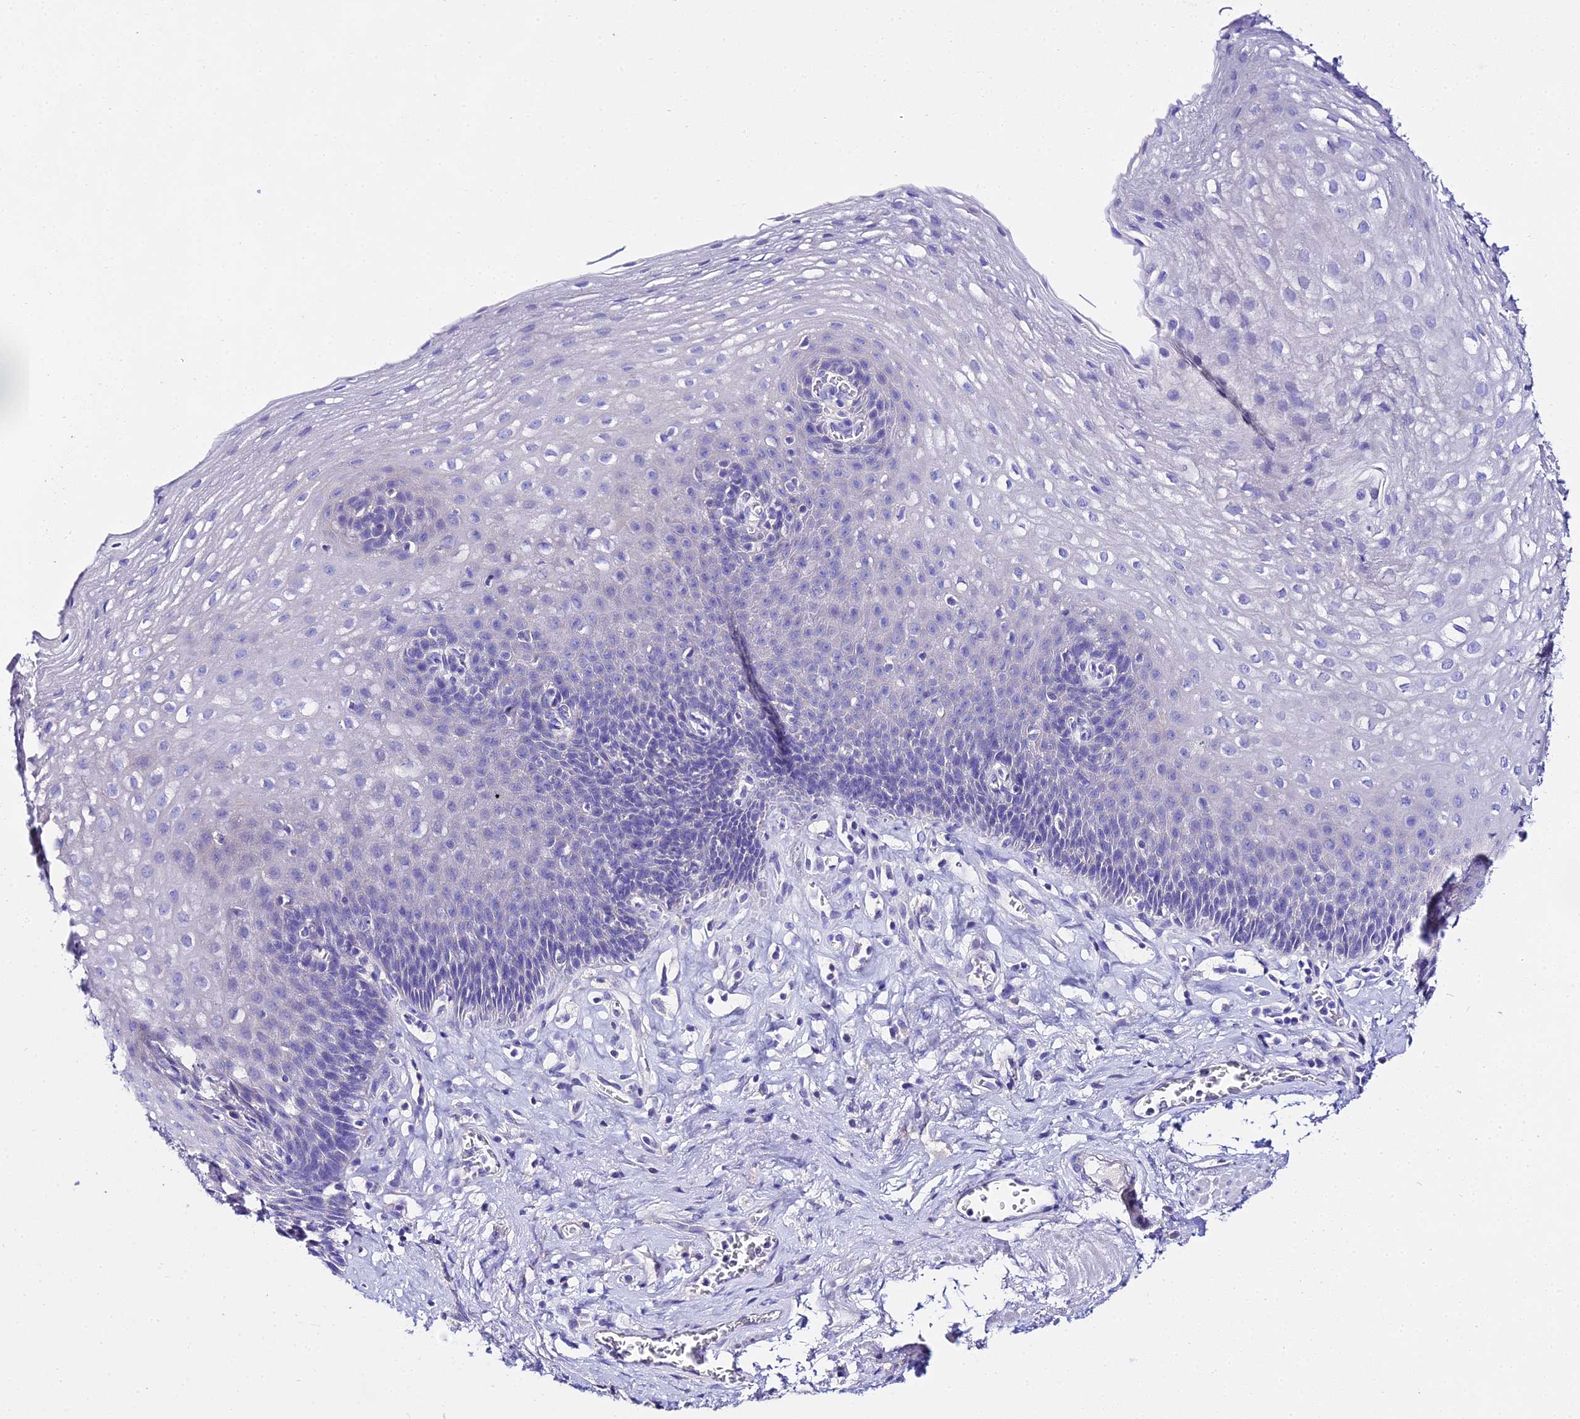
{"staining": {"intensity": "negative", "quantity": "none", "location": "none"}, "tissue": "esophagus", "cell_type": "Squamous epithelial cells", "image_type": "normal", "snomed": [{"axis": "morphology", "description": "Normal tissue, NOS"}, {"axis": "topography", "description": "Esophagus"}], "caption": "DAB (3,3'-diaminobenzidine) immunohistochemical staining of normal human esophagus displays no significant positivity in squamous epithelial cells. (DAB immunohistochemistry with hematoxylin counter stain).", "gene": "TMEM117", "patient": {"sex": "female", "age": 66}}